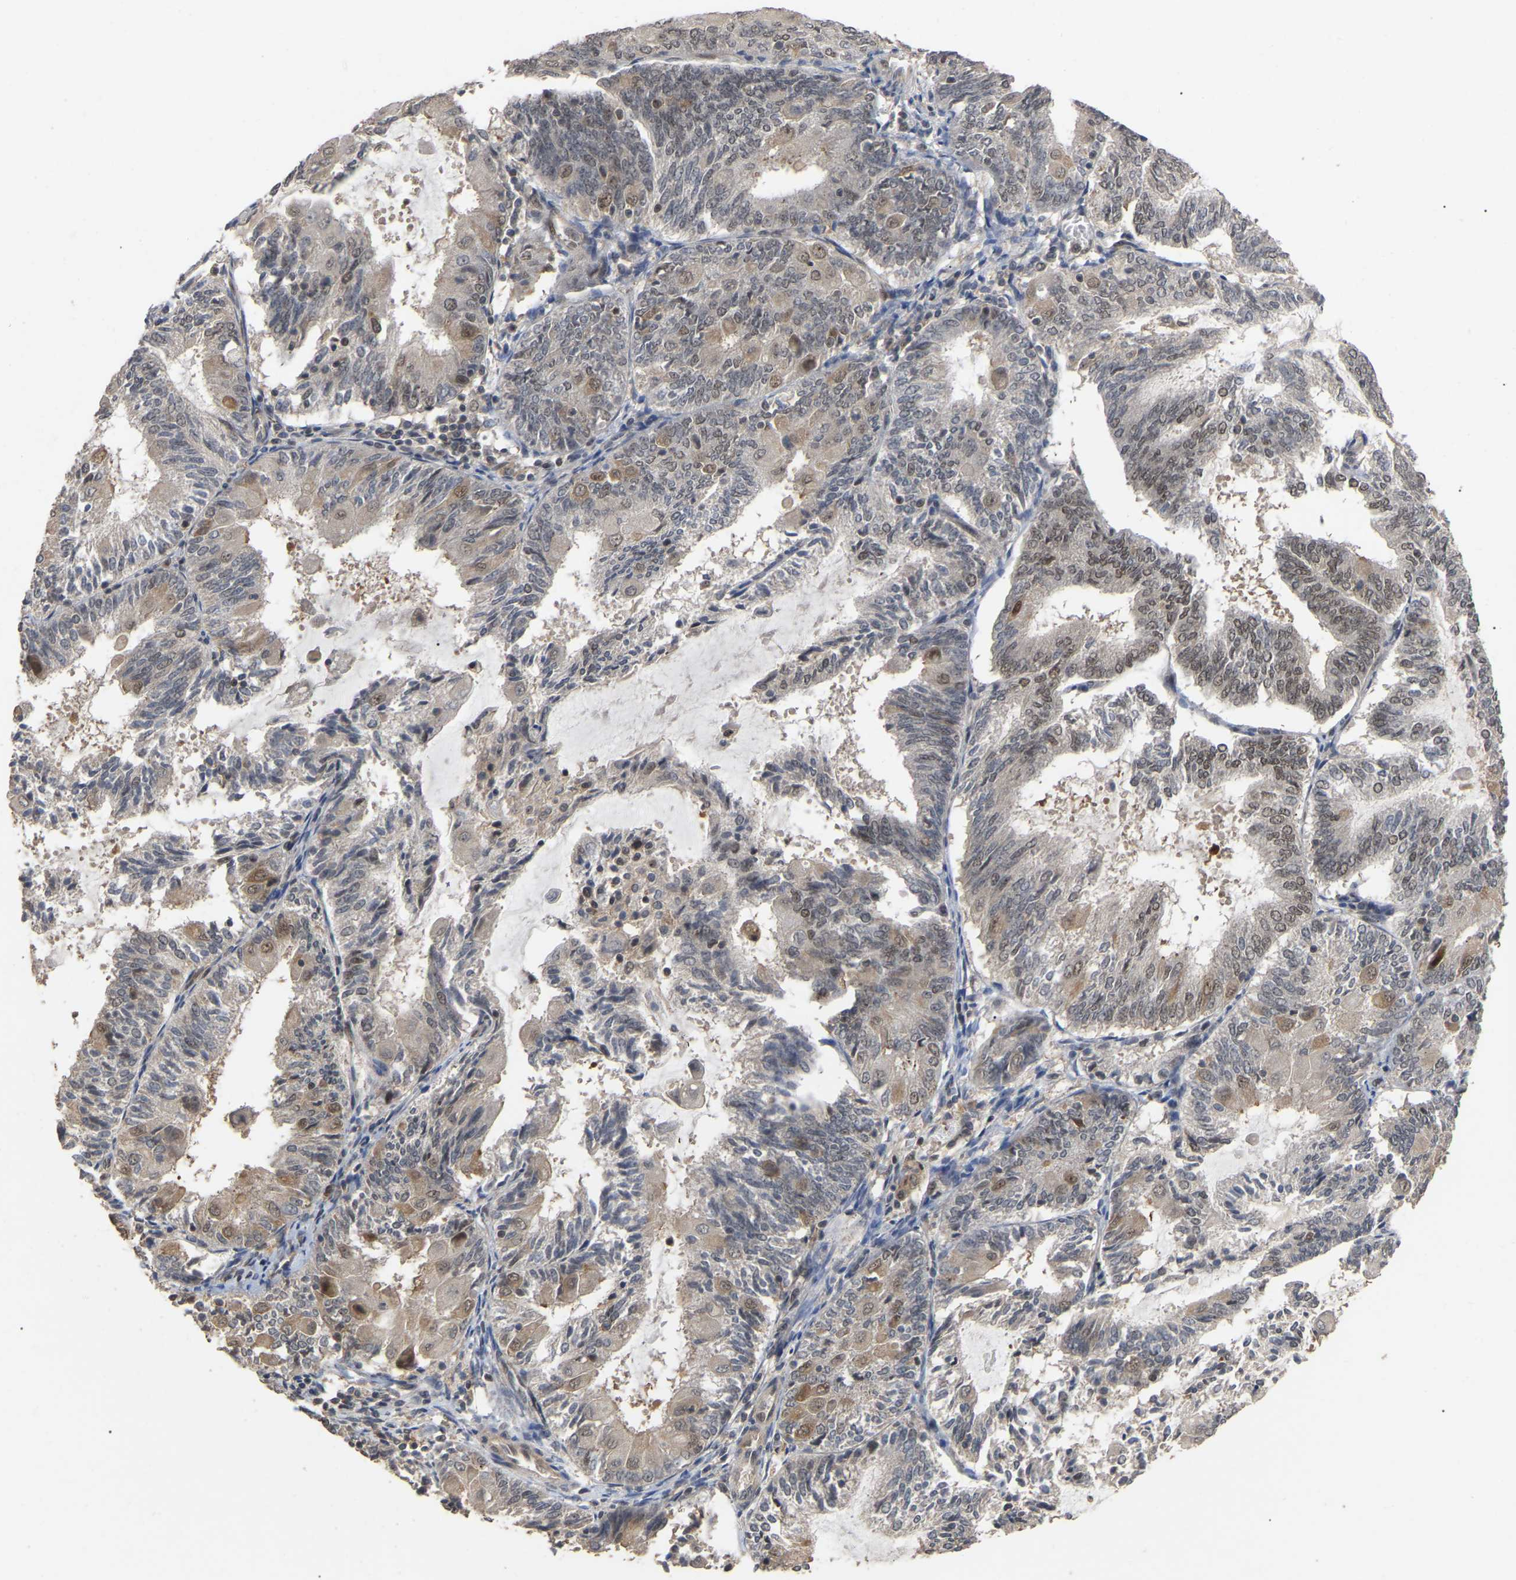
{"staining": {"intensity": "weak", "quantity": "<25%", "location": "cytoplasmic/membranous,nuclear"}, "tissue": "endometrial cancer", "cell_type": "Tumor cells", "image_type": "cancer", "snomed": [{"axis": "morphology", "description": "Adenocarcinoma, NOS"}, {"axis": "topography", "description": "Endometrium"}], "caption": "Immunohistochemistry (IHC) micrograph of human endometrial cancer (adenocarcinoma) stained for a protein (brown), which exhibits no staining in tumor cells.", "gene": "JAZF1", "patient": {"sex": "female", "age": 81}}